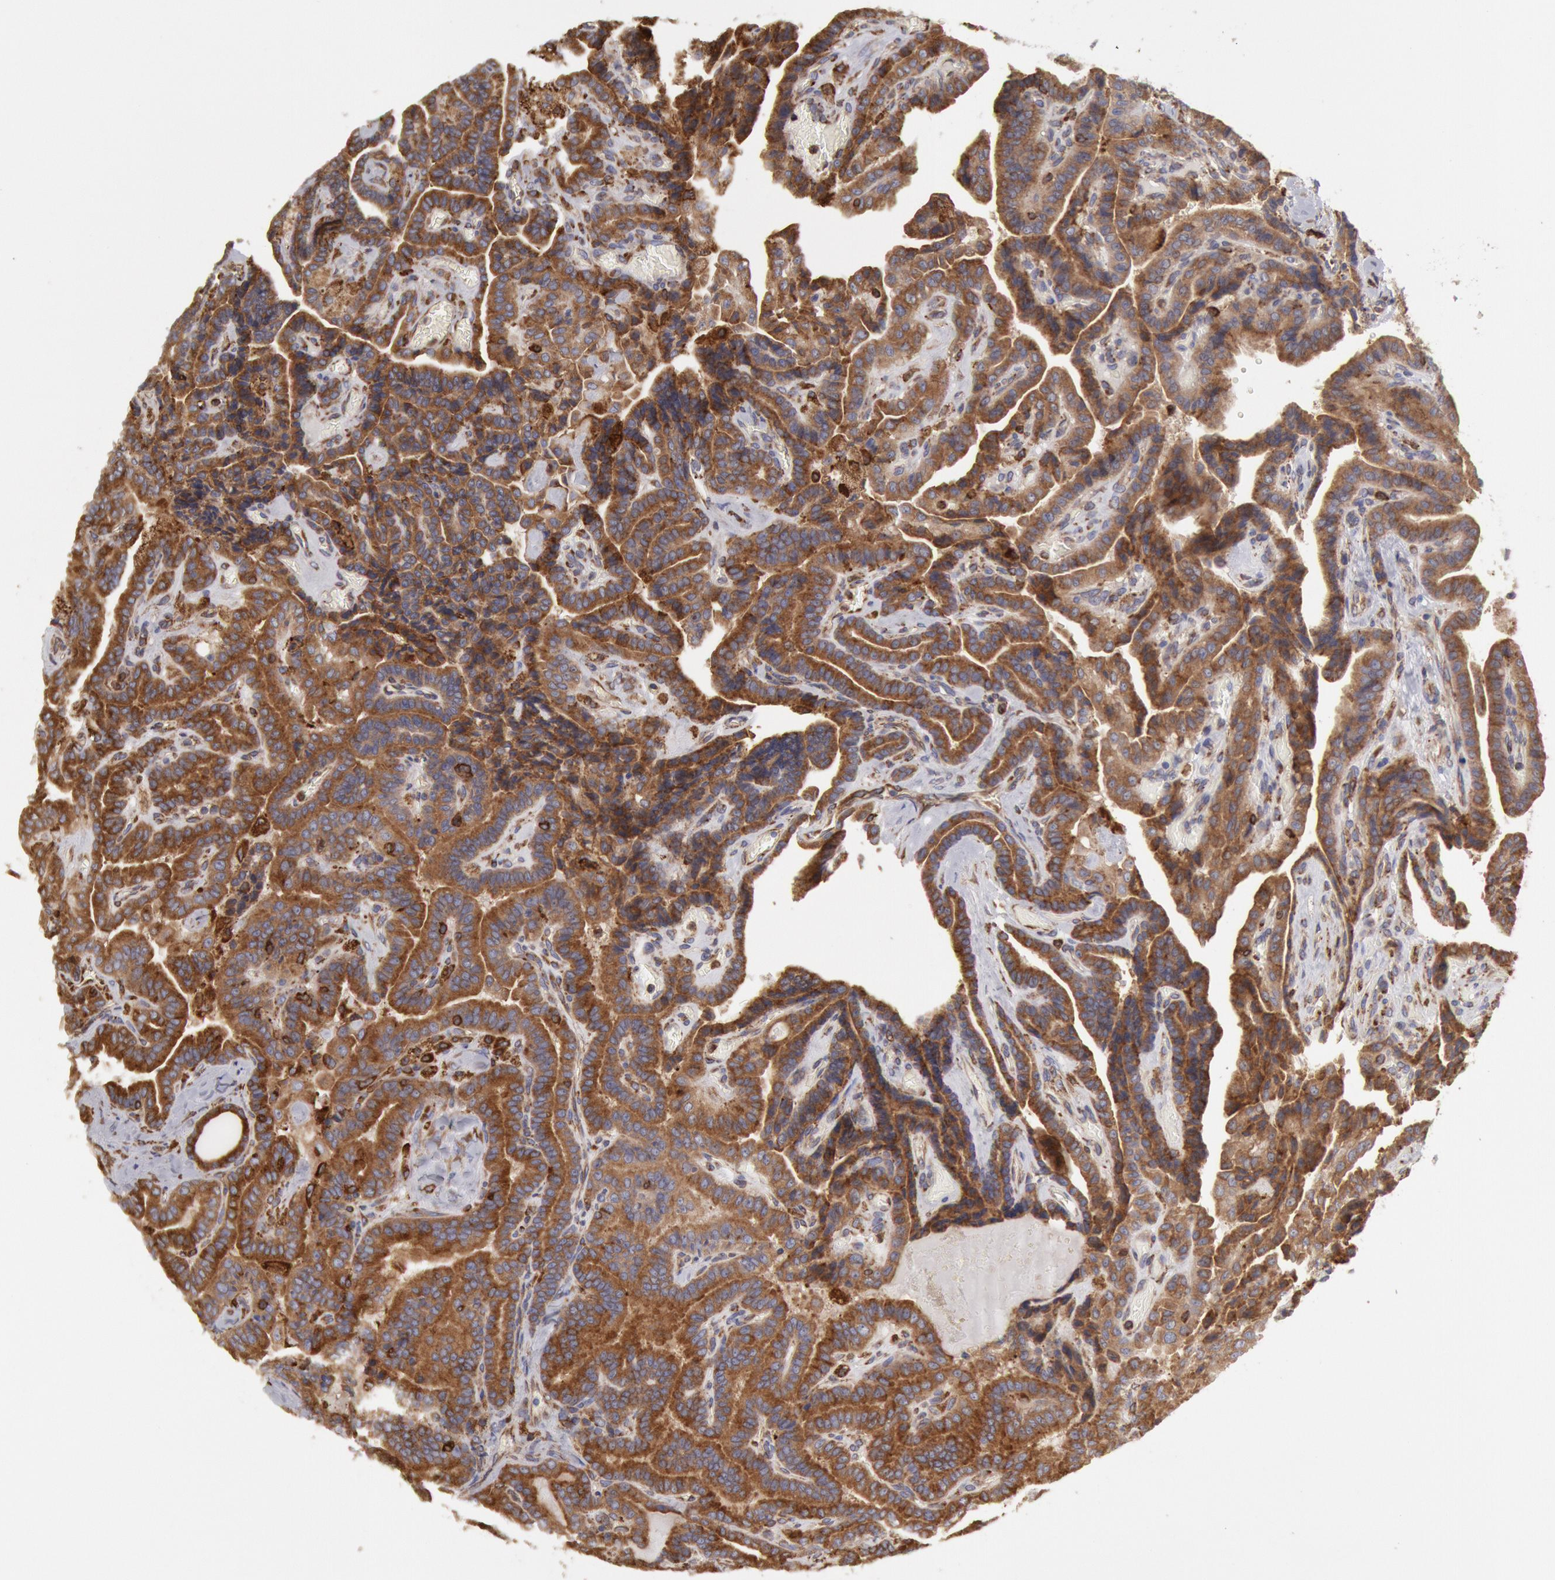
{"staining": {"intensity": "moderate", "quantity": ">75%", "location": "cytoplasmic/membranous"}, "tissue": "thyroid cancer", "cell_type": "Tumor cells", "image_type": "cancer", "snomed": [{"axis": "morphology", "description": "Papillary adenocarcinoma, NOS"}, {"axis": "topography", "description": "Thyroid gland"}], "caption": "Protein analysis of thyroid cancer tissue shows moderate cytoplasmic/membranous positivity in about >75% of tumor cells. (IHC, brightfield microscopy, high magnification).", "gene": "ERP44", "patient": {"sex": "male", "age": 87}}